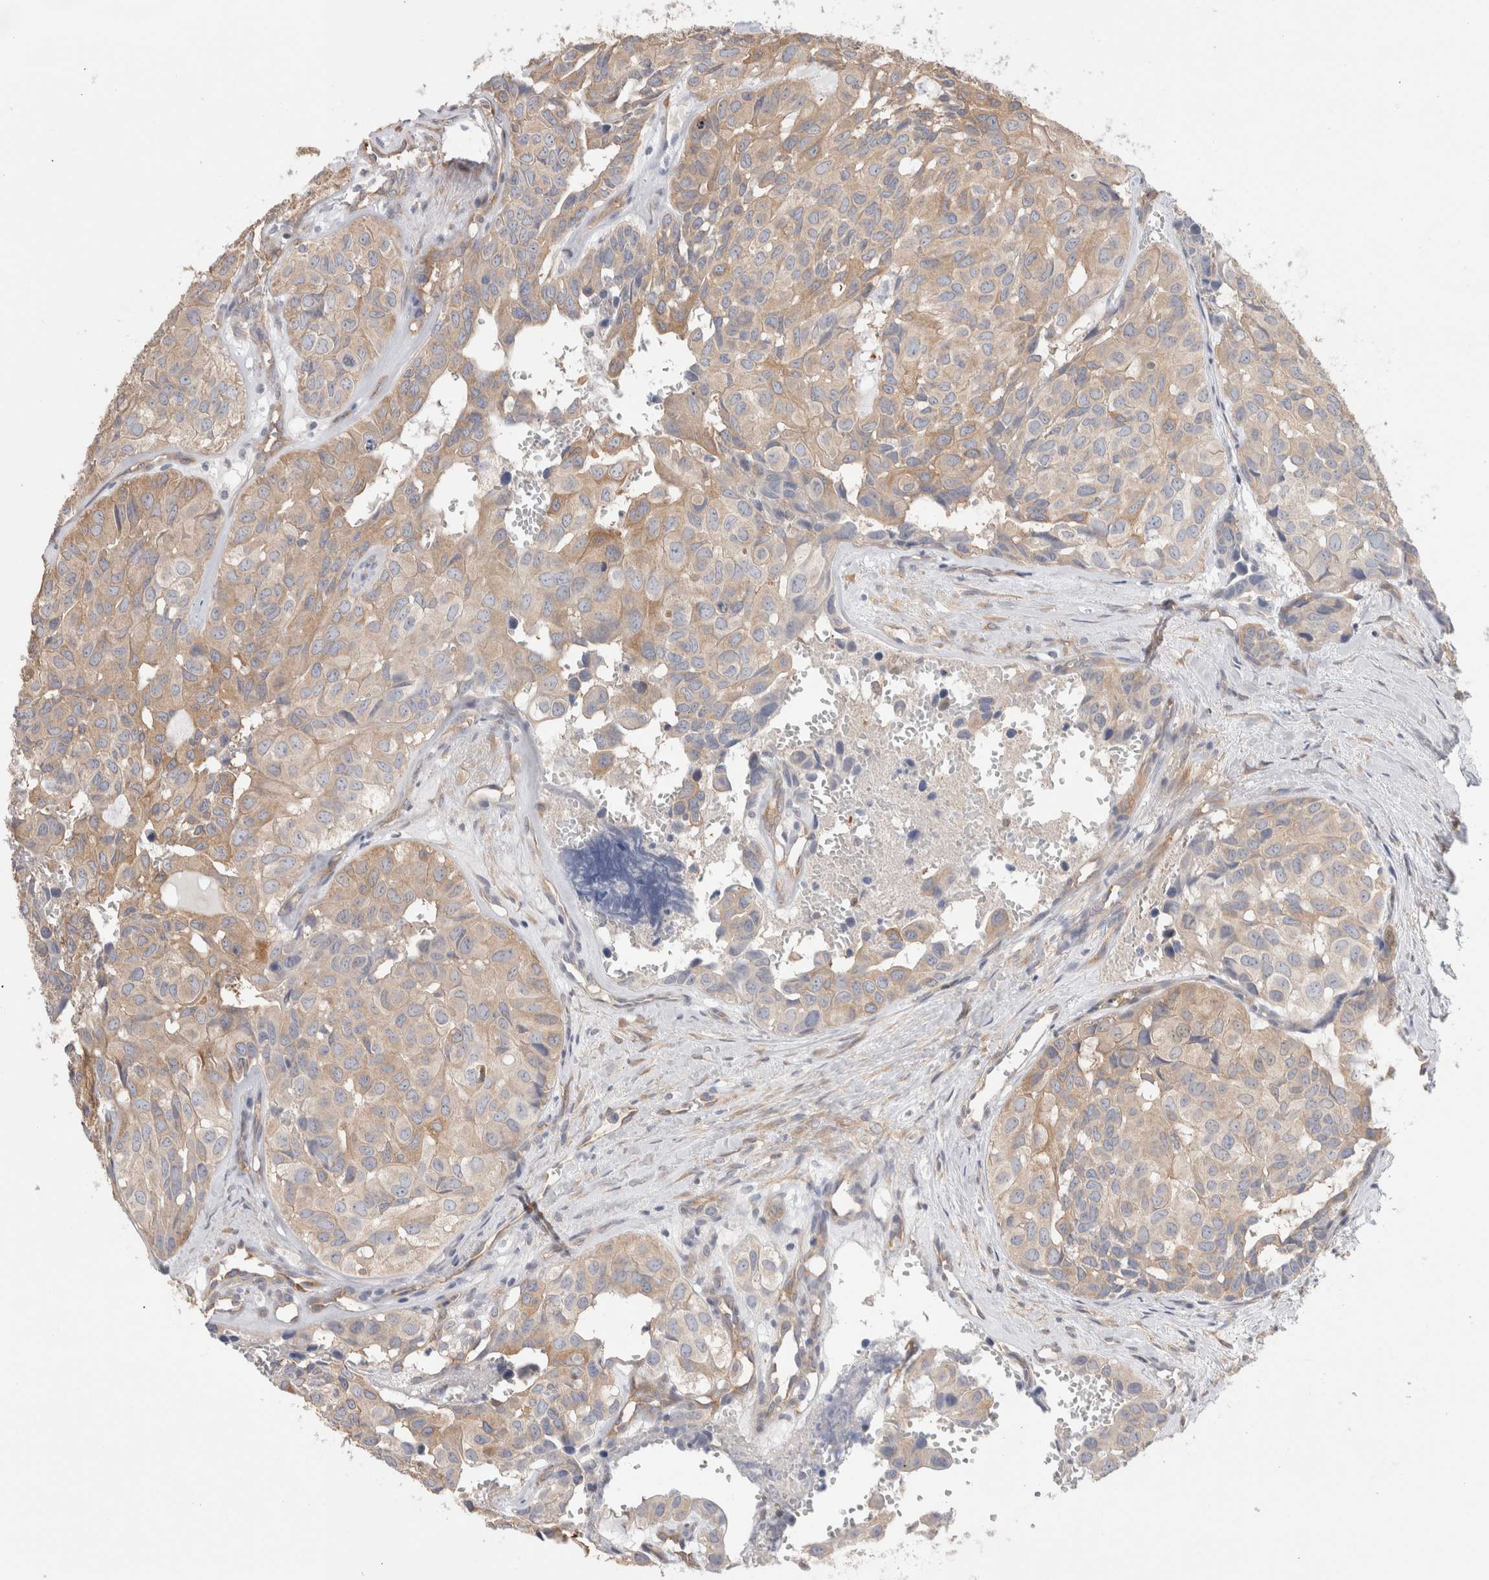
{"staining": {"intensity": "weak", "quantity": ">75%", "location": "cytoplasmic/membranous"}, "tissue": "head and neck cancer", "cell_type": "Tumor cells", "image_type": "cancer", "snomed": [{"axis": "morphology", "description": "Adenocarcinoma, NOS"}, {"axis": "topography", "description": "Salivary gland, NOS"}, {"axis": "topography", "description": "Head-Neck"}], "caption": "A histopathology image of human adenocarcinoma (head and neck) stained for a protein reveals weak cytoplasmic/membranous brown staining in tumor cells. (DAB IHC with brightfield microscopy, high magnification).", "gene": "CAPN2", "patient": {"sex": "female", "age": 76}}